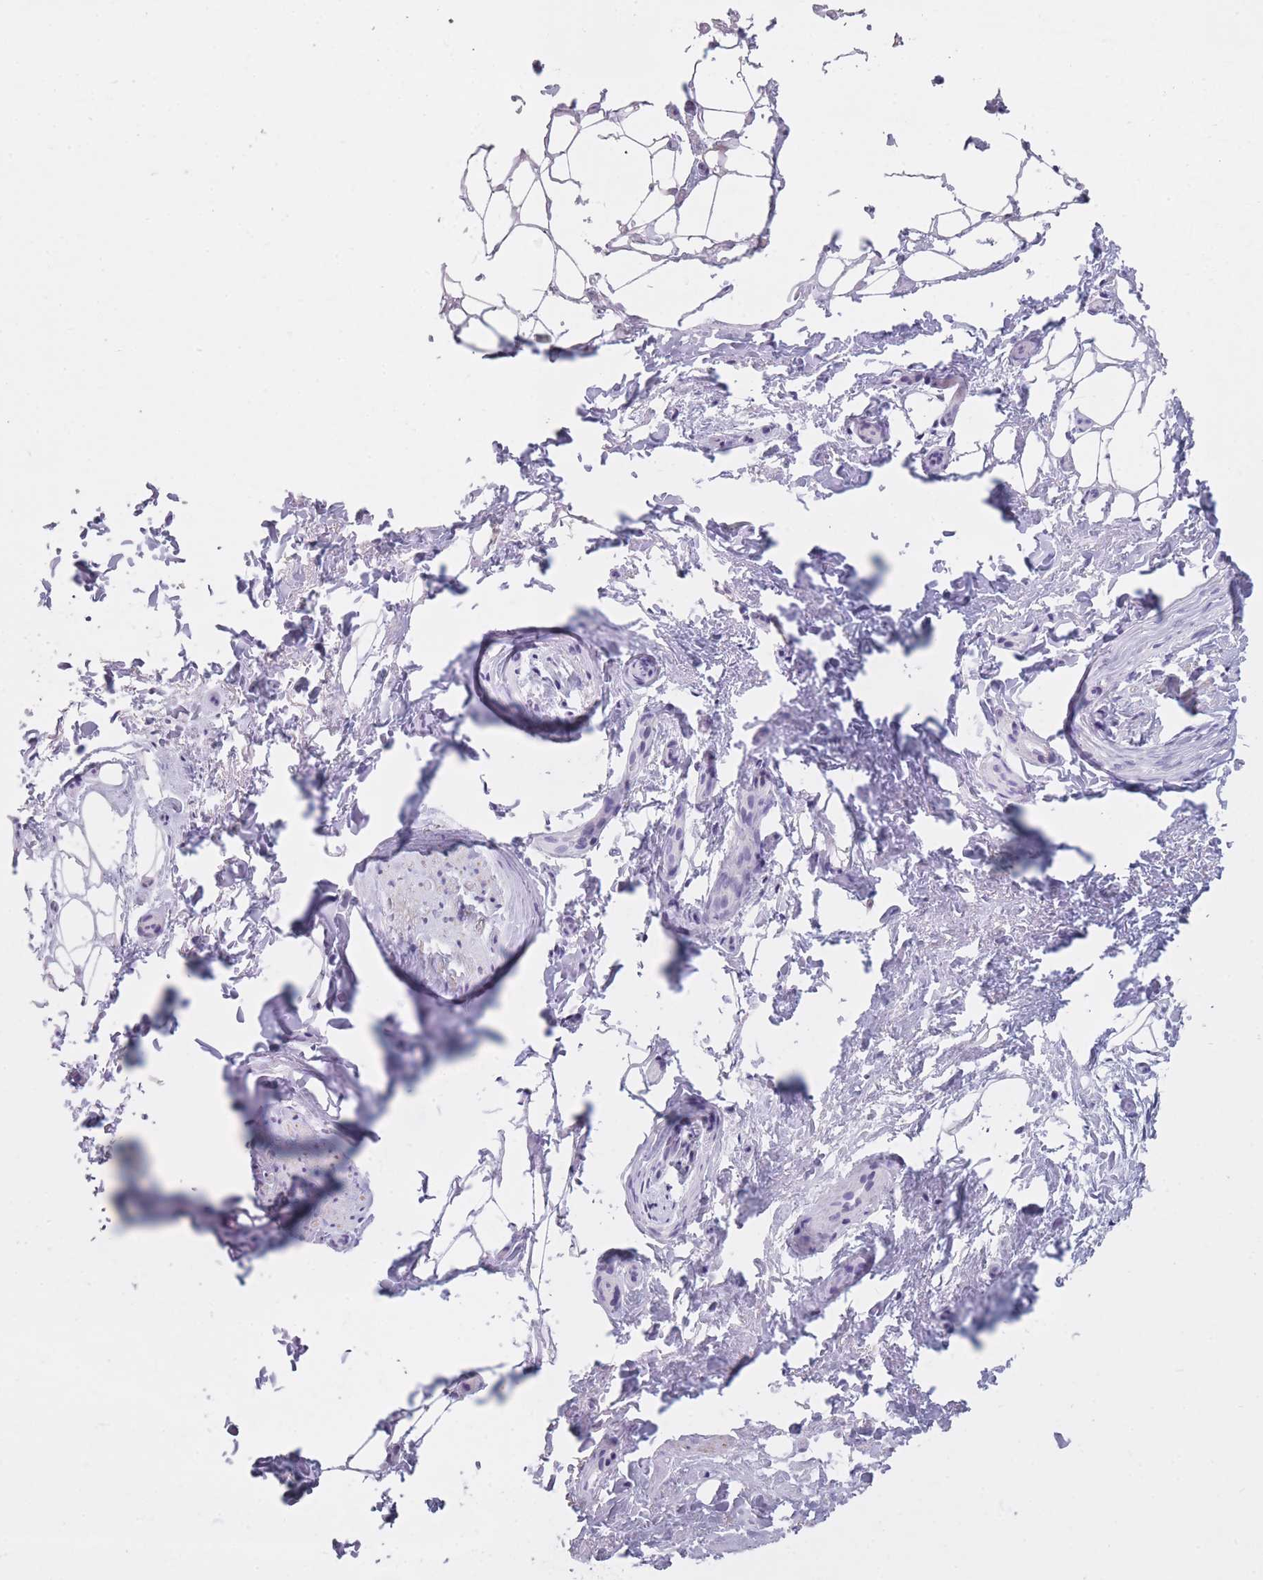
{"staining": {"intensity": "negative", "quantity": "none", "location": "none"}, "tissue": "adipose tissue", "cell_type": "Adipocytes", "image_type": "normal", "snomed": [{"axis": "morphology", "description": "Normal tissue, NOS"}, {"axis": "topography", "description": "Peripheral nerve tissue"}], "caption": "The IHC histopathology image has no significant positivity in adipocytes of adipose tissue.", "gene": "GOLGA6A", "patient": {"sex": "female", "age": 61}}